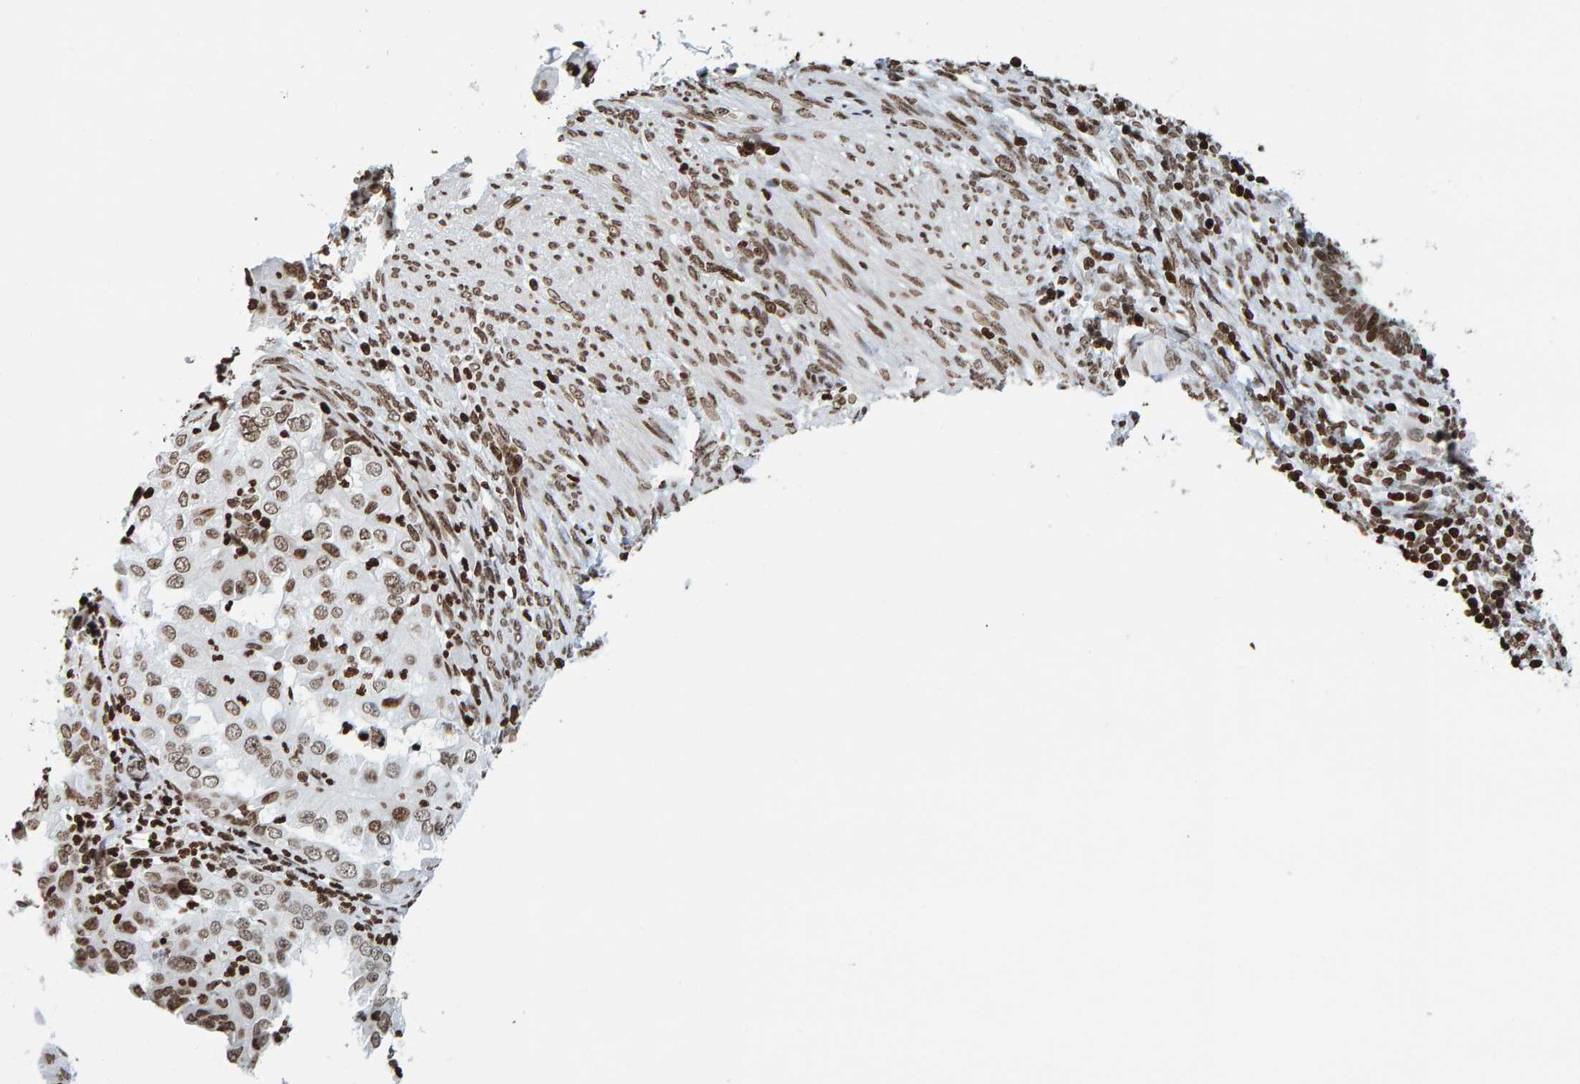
{"staining": {"intensity": "moderate", "quantity": ">75%", "location": "nuclear"}, "tissue": "endometrial cancer", "cell_type": "Tumor cells", "image_type": "cancer", "snomed": [{"axis": "morphology", "description": "Adenocarcinoma, NOS"}, {"axis": "topography", "description": "Endometrium"}], "caption": "A medium amount of moderate nuclear expression is appreciated in approximately >75% of tumor cells in endometrial cancer tissue.", "gene": "BRF2", "patient": {"sex": "female", "age": 85}}